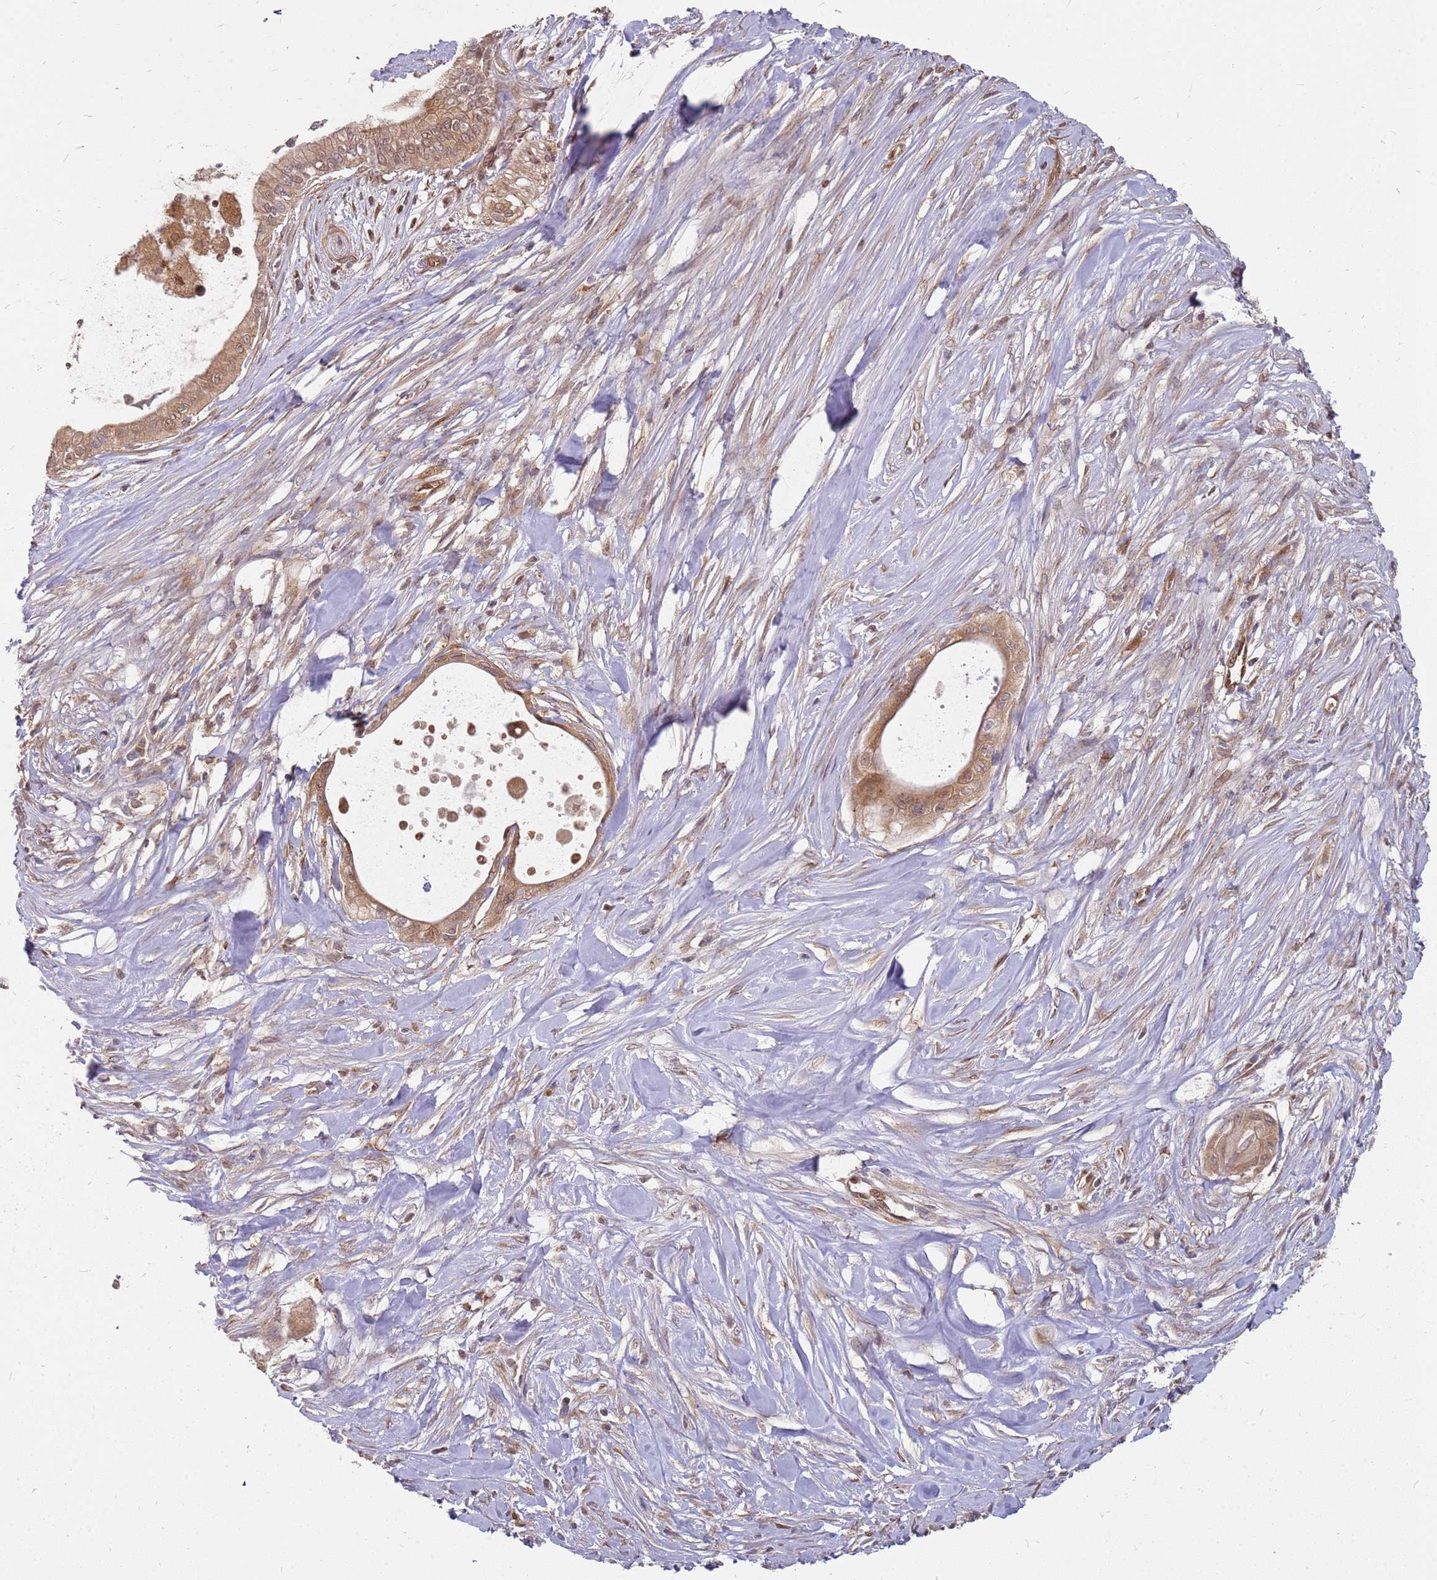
{"staining": {"intensity": "moderate", "quantity": ">75%", "location": "cytoplasmic/membranous,nuclear"}, "tissue": "pancreatic cancer", "cell_type": "Tumor cells", "image_type": "cancer", "snomed": [{"axis": "morphology", "description": "Adenocarcinoma, NOS"}, {"axis": "topography", "description": "Pancreas"}], "caption": "High-power microscopy captured an immunohistochemistry micrograph of pancreatic adenocarcinoma, revealing moderate cytoplasmic/membranous and nuclear positivity in about >75% of tumor cells.", "gene": "NUDT14", "patient": {"sex": "male", "age": 78}}